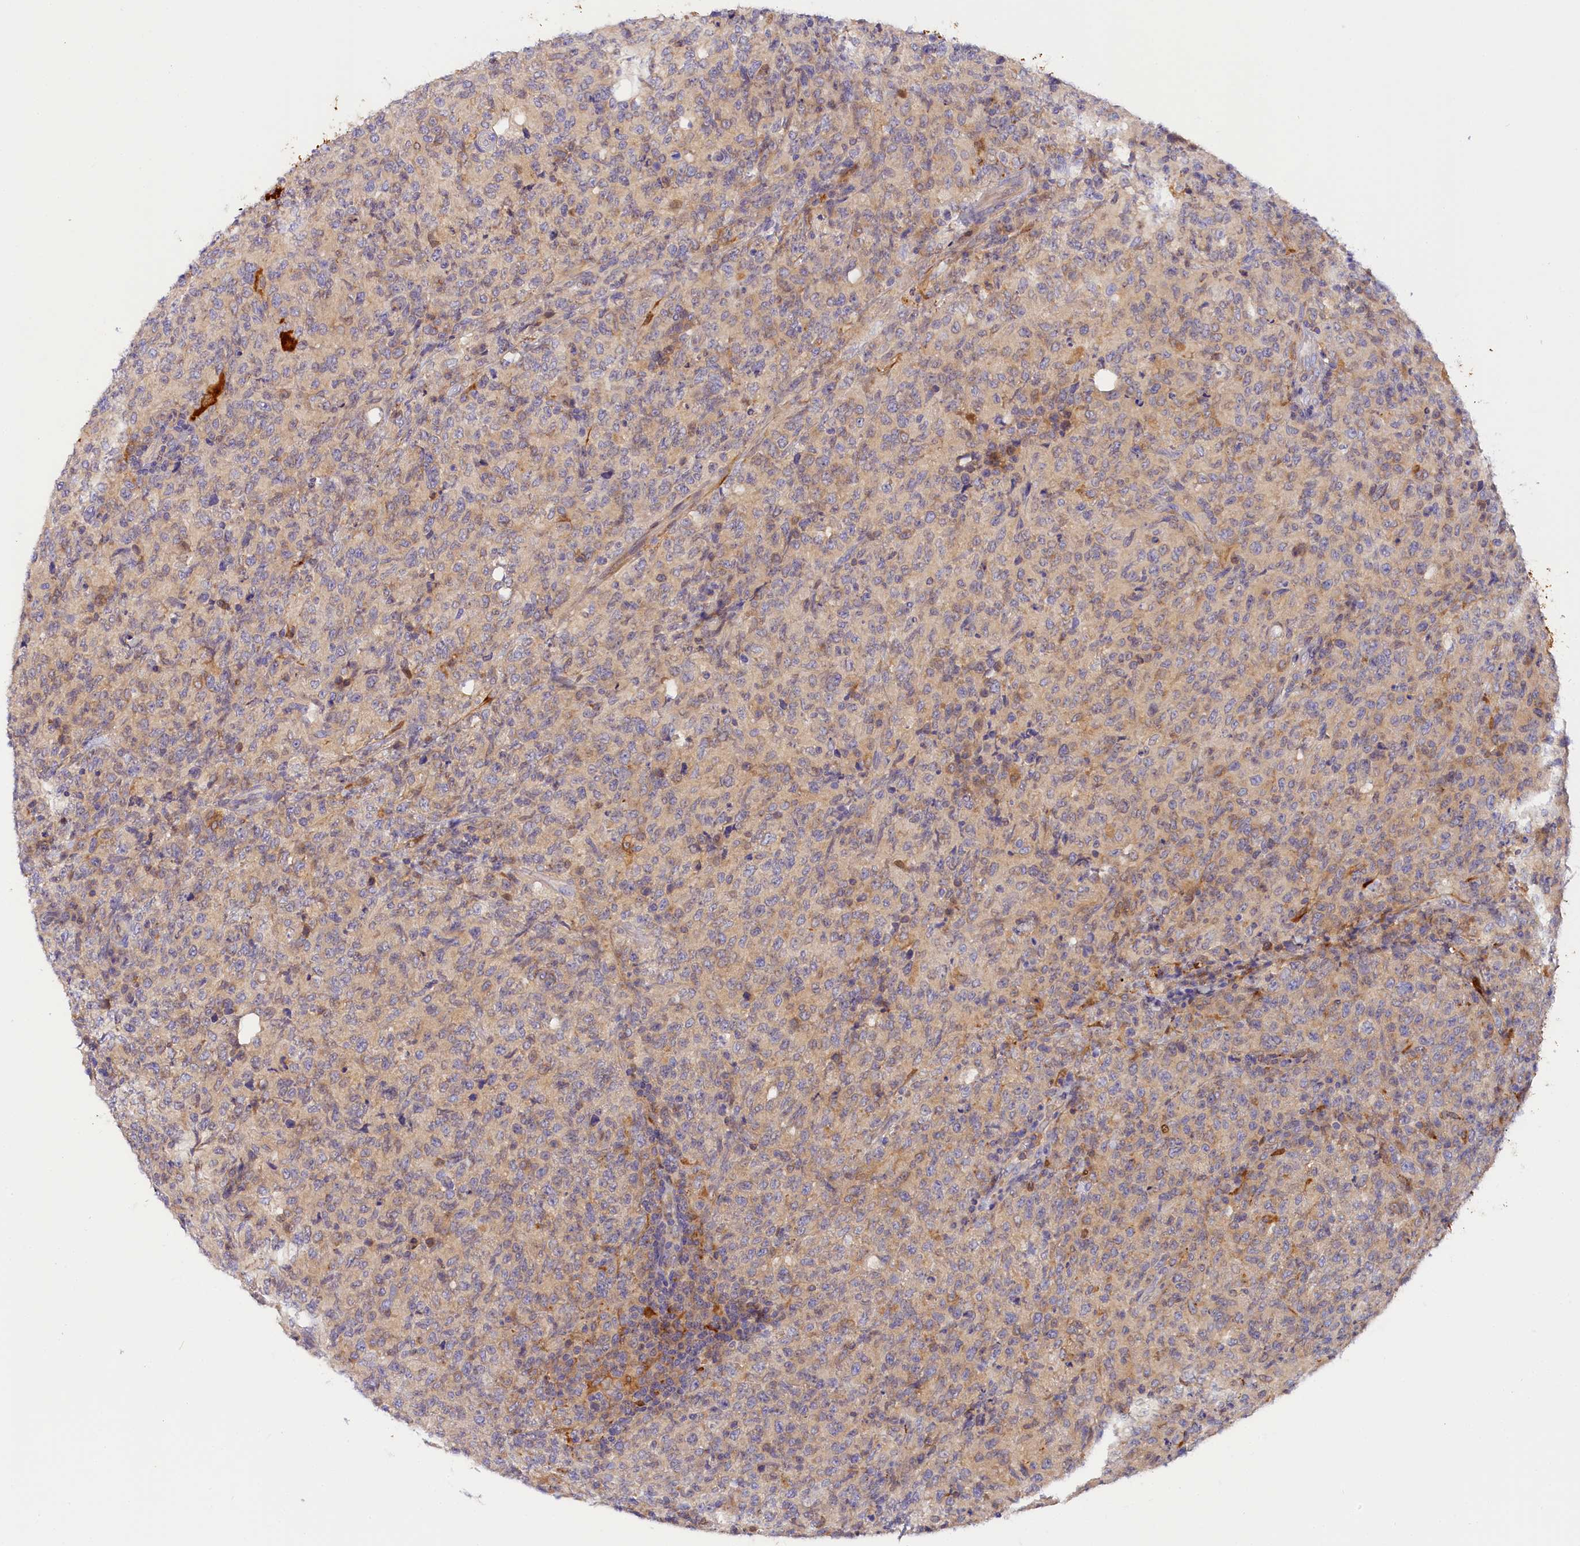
{"staining": {"intensity": "negative", "quantity": "none", "location": "none"}, "tissue": "lymphoma", "cell_type": "Tumor cells", "image_type": "cancer", "snomed": [{"axis": "morphology", "description": "Malignant lymphoma, non-Hodgkin's type, High grade"}, {"axis": "topography", "description": "Tonsil"}], "caption": "Immunohistochemistry (IHC) photomicrograph of neoplastic tissue: lymphoma stained with DAB reveals no significant protein staining in tumor cells.", "gene": "KATNB1", "patient": {"sex": "female", "age": 36}}